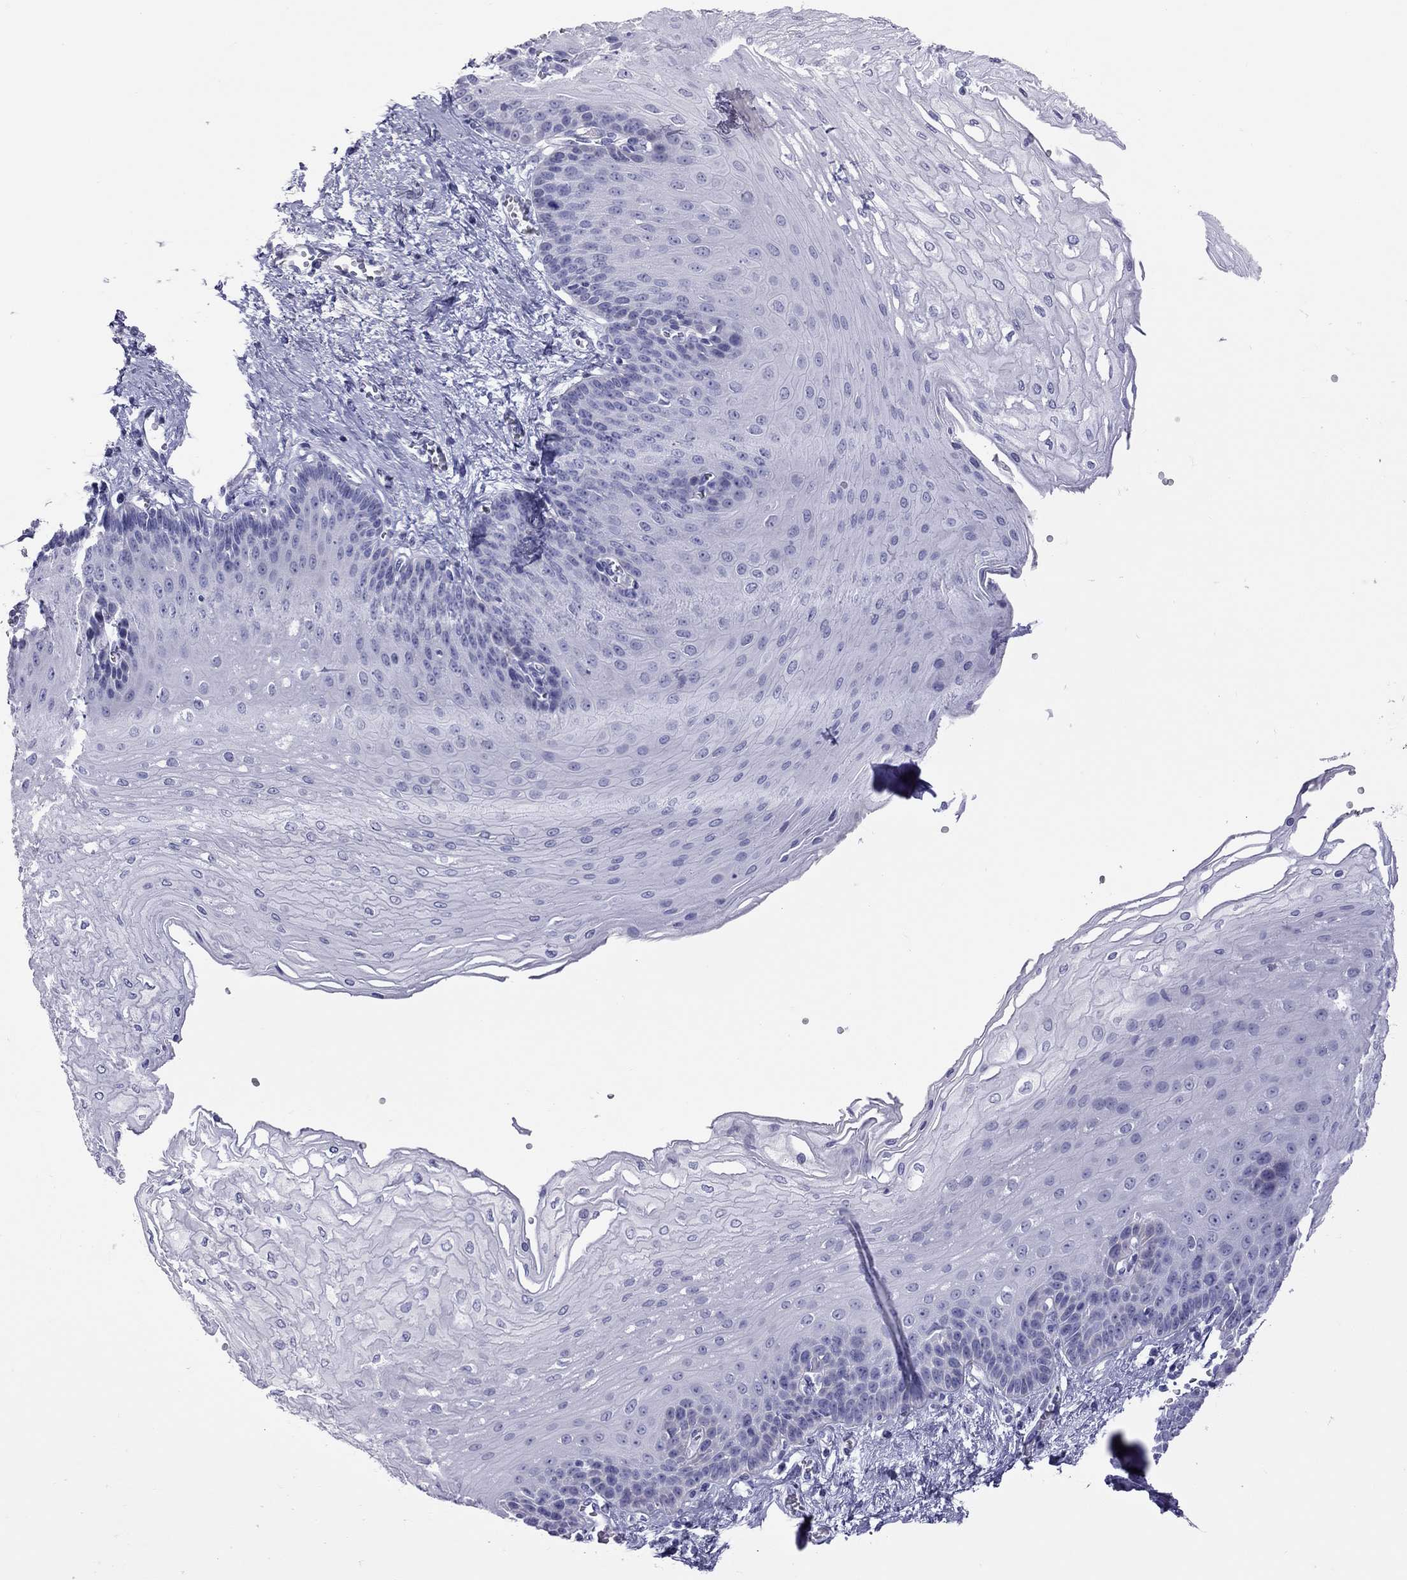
{"staining": {"intensity": "negative", "quantity": "none", "location": "none"}, "tissue": "esophagus", "cell_type": "Squamous epithelial cells", "image_type": "normal", "snomed": [{"axis": "morphology", "description": "Normal tissue, NOS"}, {"axis": "topography", "description": "Esophagus"}], "caption": "DAB (3,3'-diaminobenzidine) immunohistochemical staining of normal esophagus displays no significant positivity in squamous epithelial cells.", "gene": "STAG3", "patient": {"sex": "female", "age": 62}}